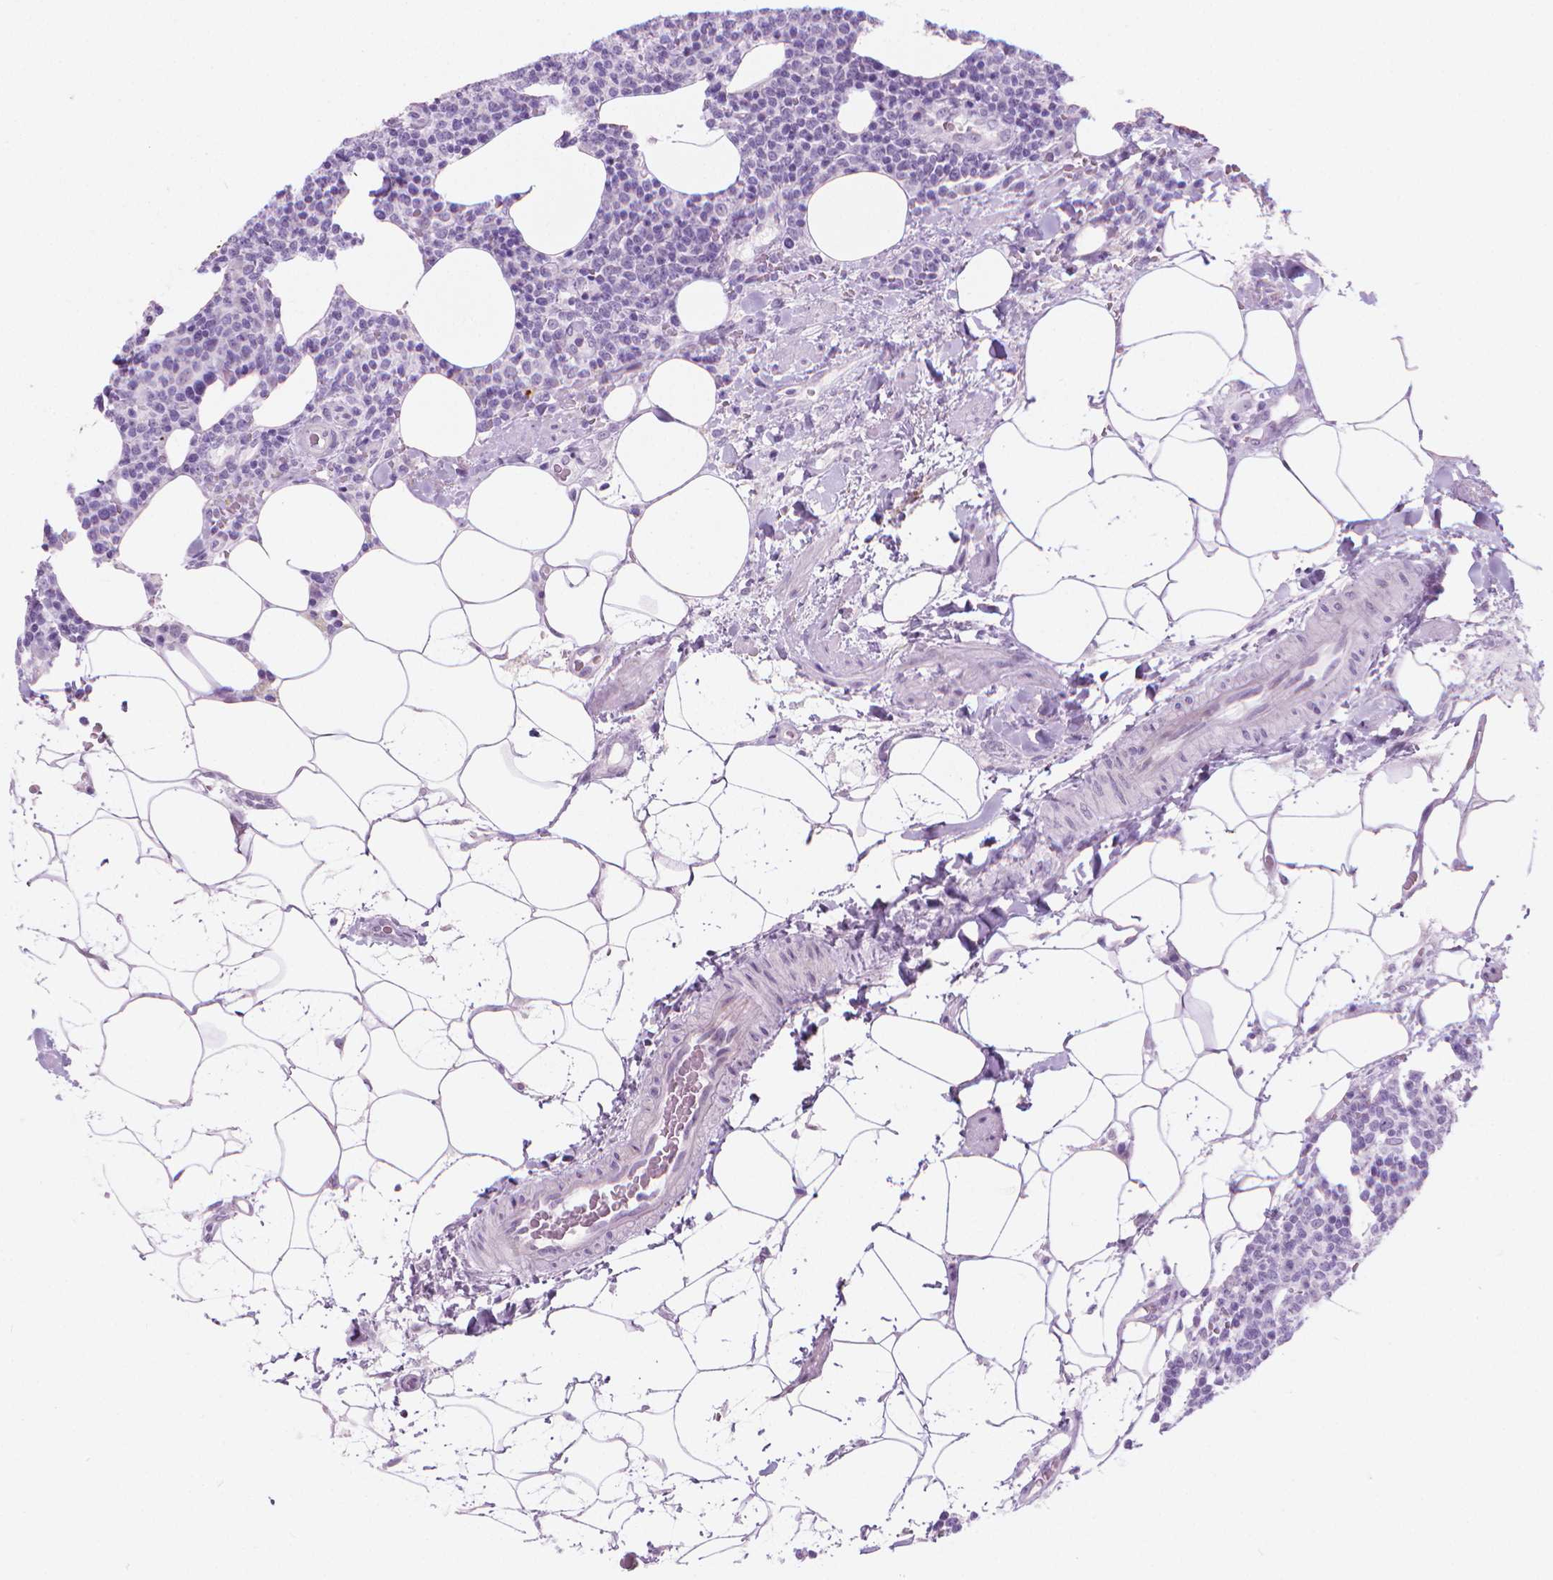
{"staining": {"intensity": "negative", "quantity": "none", "location": "none"}, "tissue": "lymphoma", "cell_type": "Tumor cells", "image_type": "cancer", "snomed": [{"axis": "morphology", "description": "Malignant lymphoma, non-Hodgkin's type, High grade"}, {"axis": "topography", "description": "Lymph node"}], "caption": "DAB (3,3'-diaminobenzidine) immunohistochemical staining of lymphoma shows no significant positivity in tumor cells.", "gene": "CFAP52", "patient": {"sex": "male", "age": 61}}